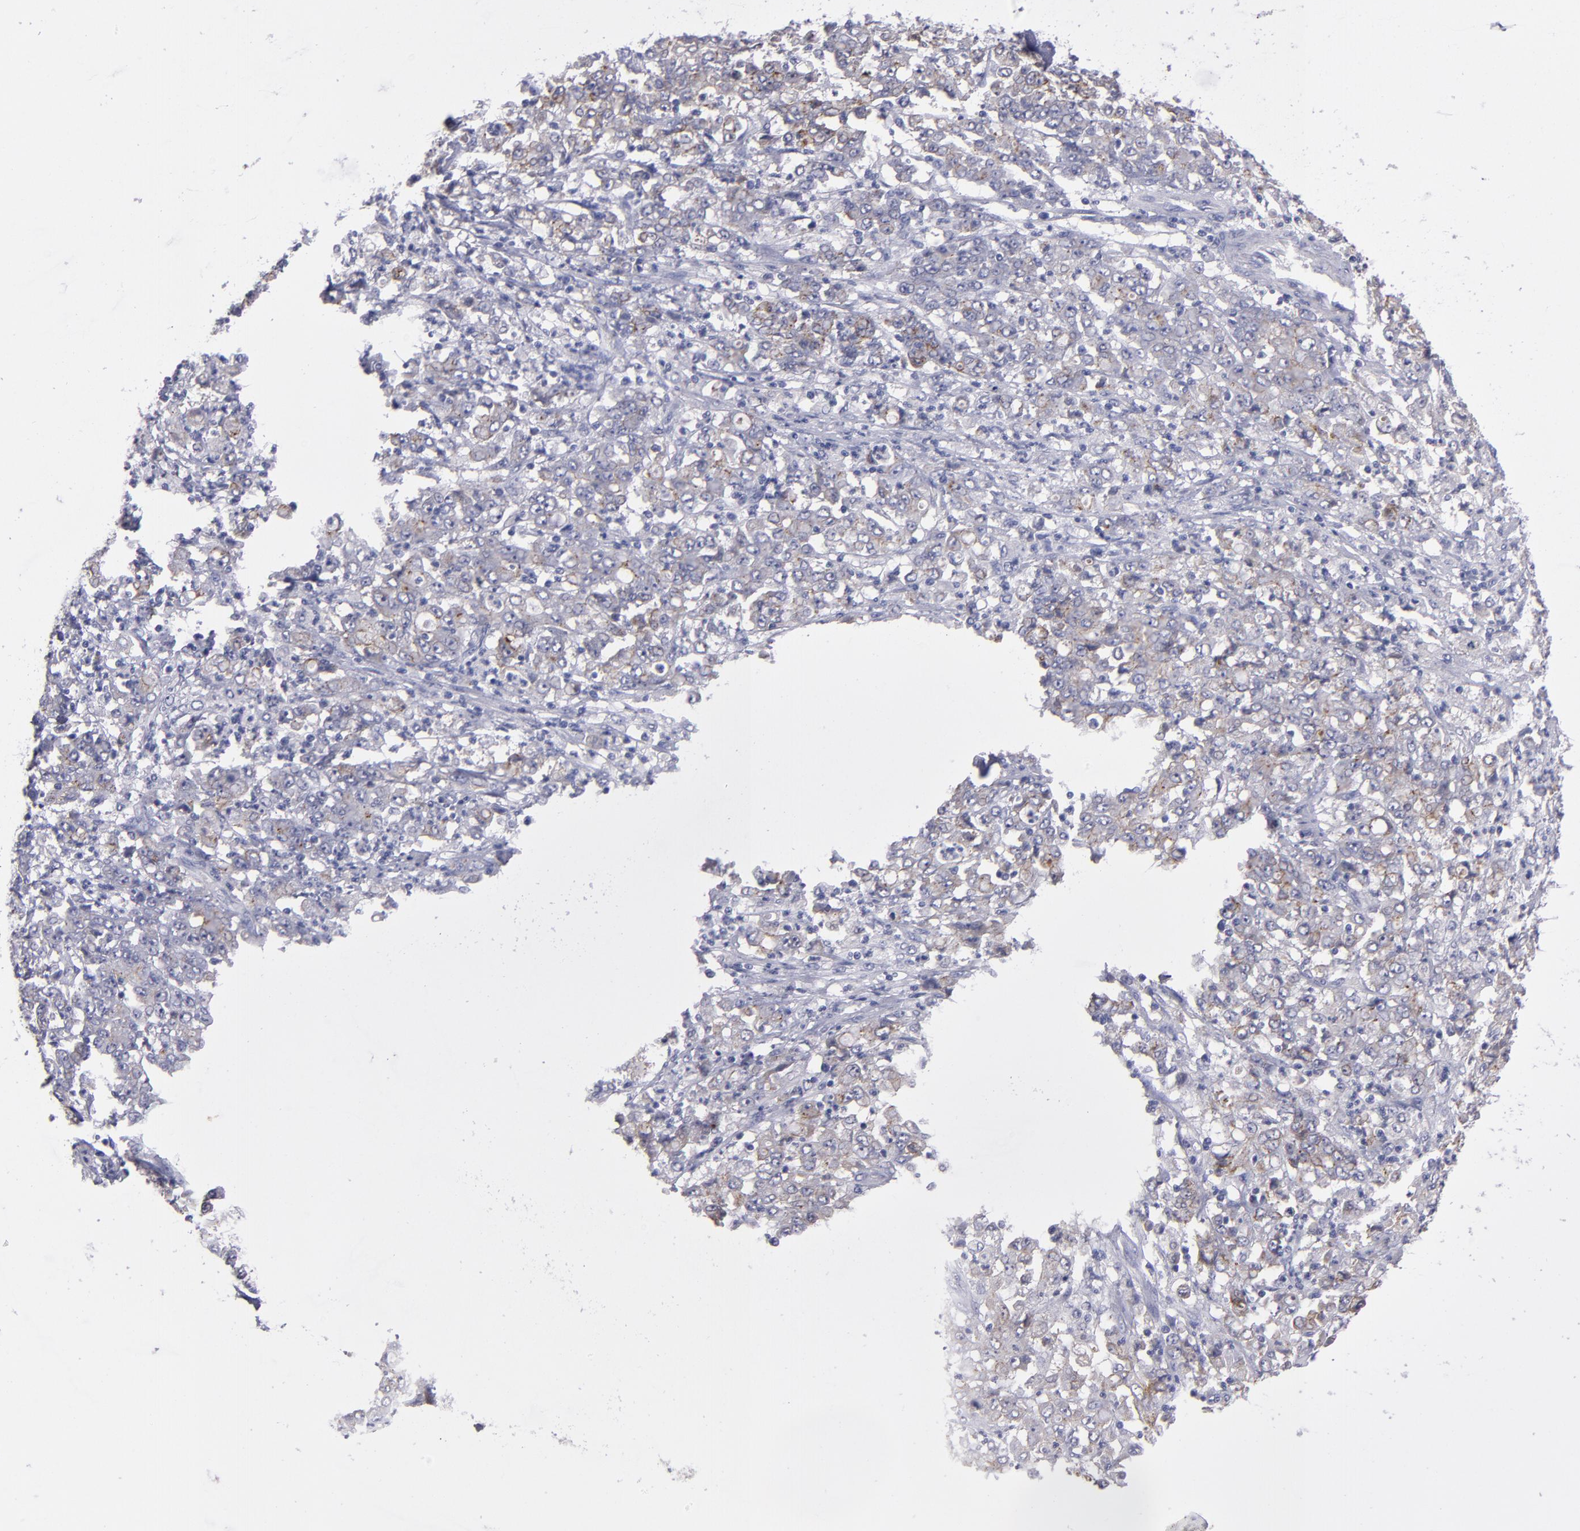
{"staining": {"intensity": "weak", "quantity": ">75%", "location": "cytoplasmic/membranous"}, "tissue": "stomach cancer", "cell_type": "Tumor cells", "image_type": "cancer", "snomed": [{"axis": "morphology", "description": "Adenocarcinoma, NOS"}, {"axis": "topography", "description": "Stomach, lower"}], "caption": "This photomicrograph displays adenocarcinoma (stomach) stained with immunohistochemistry (IHC) to label a protein in brown. The cytoplasmic/membranous of tumor cells show weak positivity for the protein. Nuclei are counter-stained blue.", "gene": "CDH3", "patient": {"sex": "female", "age": 71}}